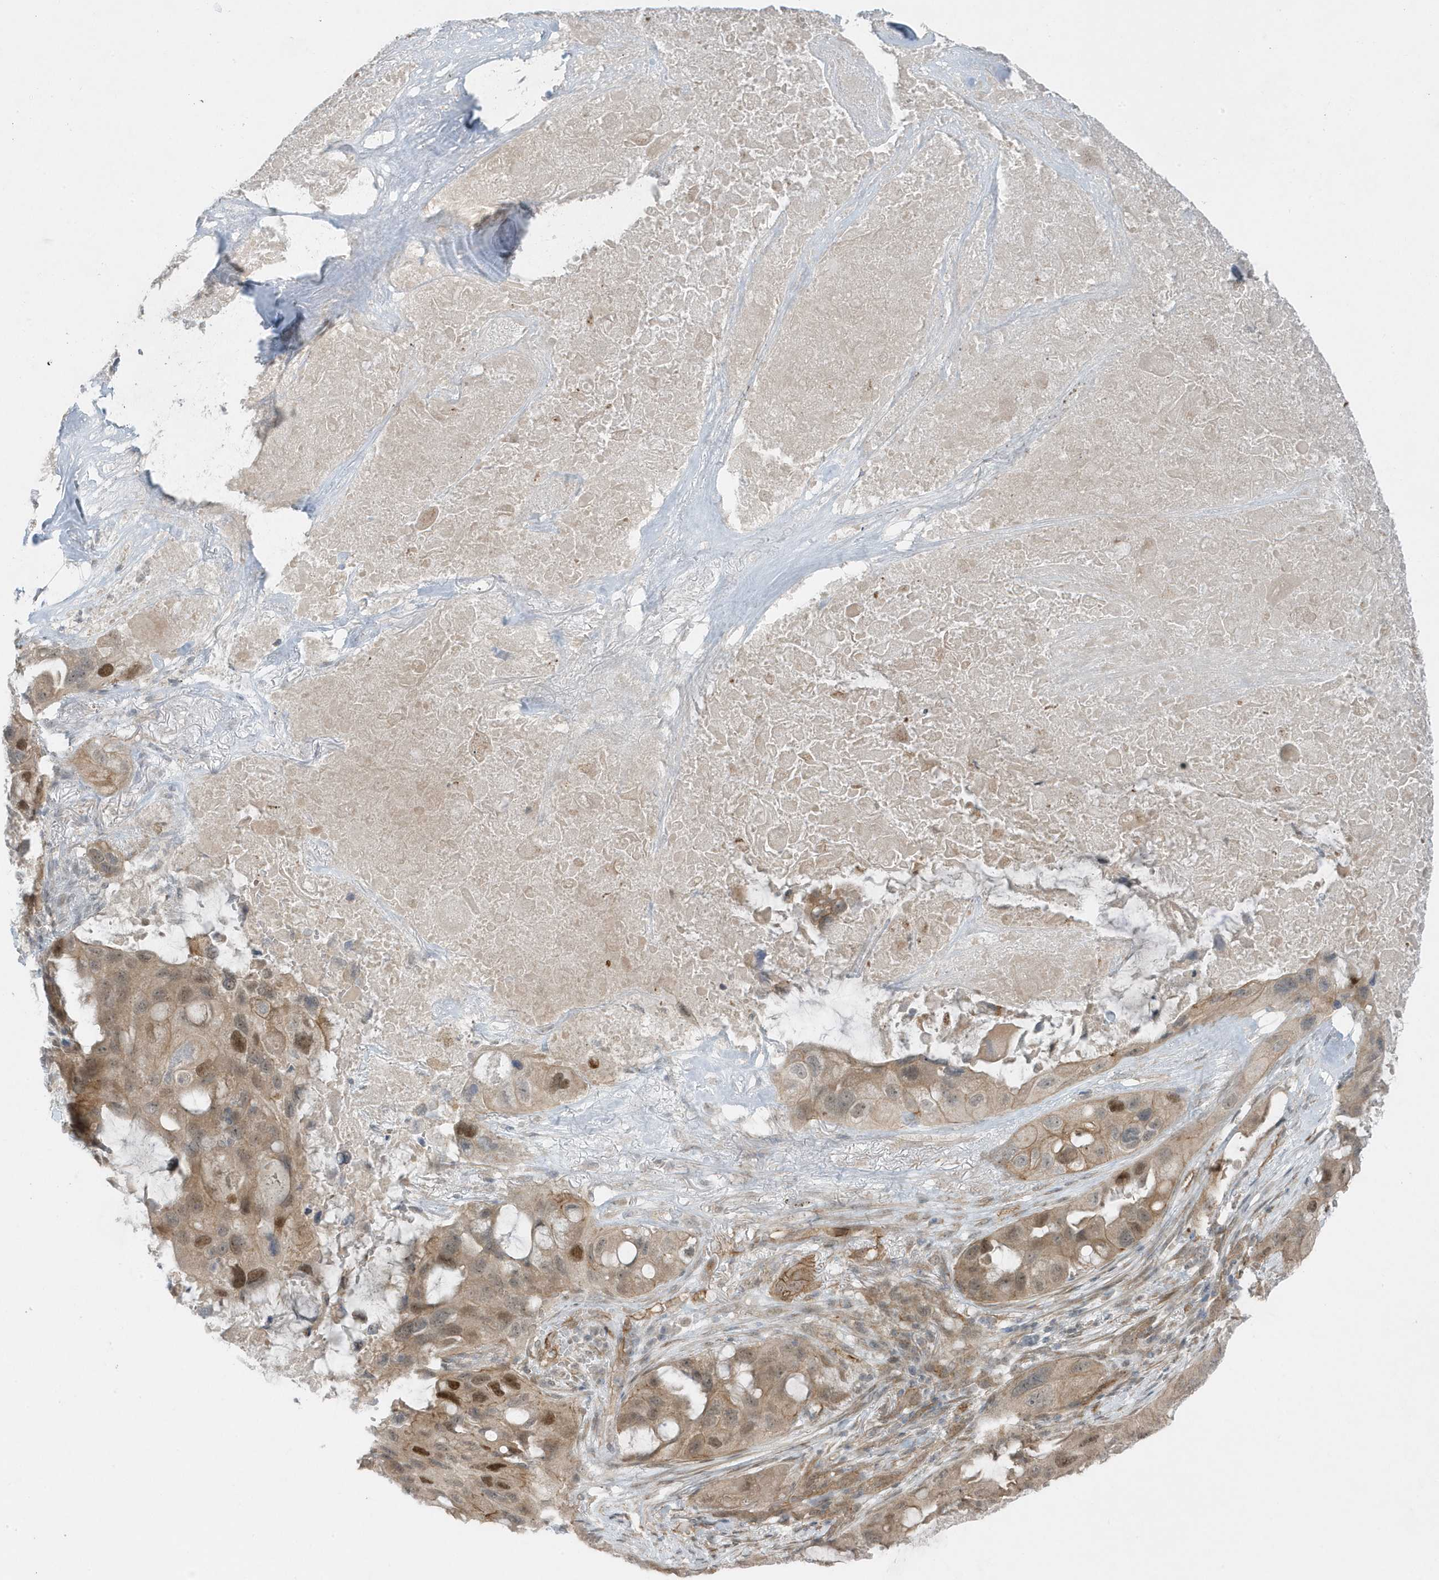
{"staining": {"intensity": "strong", "quantity": "<25%", "location": "cytoplasmic/membranous"}, "tissue": "lung cancer", "cell_type": "Tumor cells", "image_type": "cancer", "snomed": [{"axis": "morphology", "description": "Squamous cell carcinoma, NOS"}, {"axis": "topography", "description": "Lung"}], "caption": "Immunohistochemical staining of human lung cancer (squamous cell carcinoma) exhibits medium levels of strong cytoplasmic/membranous staining in approximately <25% of tumor cells.", "gene": "PARD3B", "patient": {"sex": "female", "age": 73}}